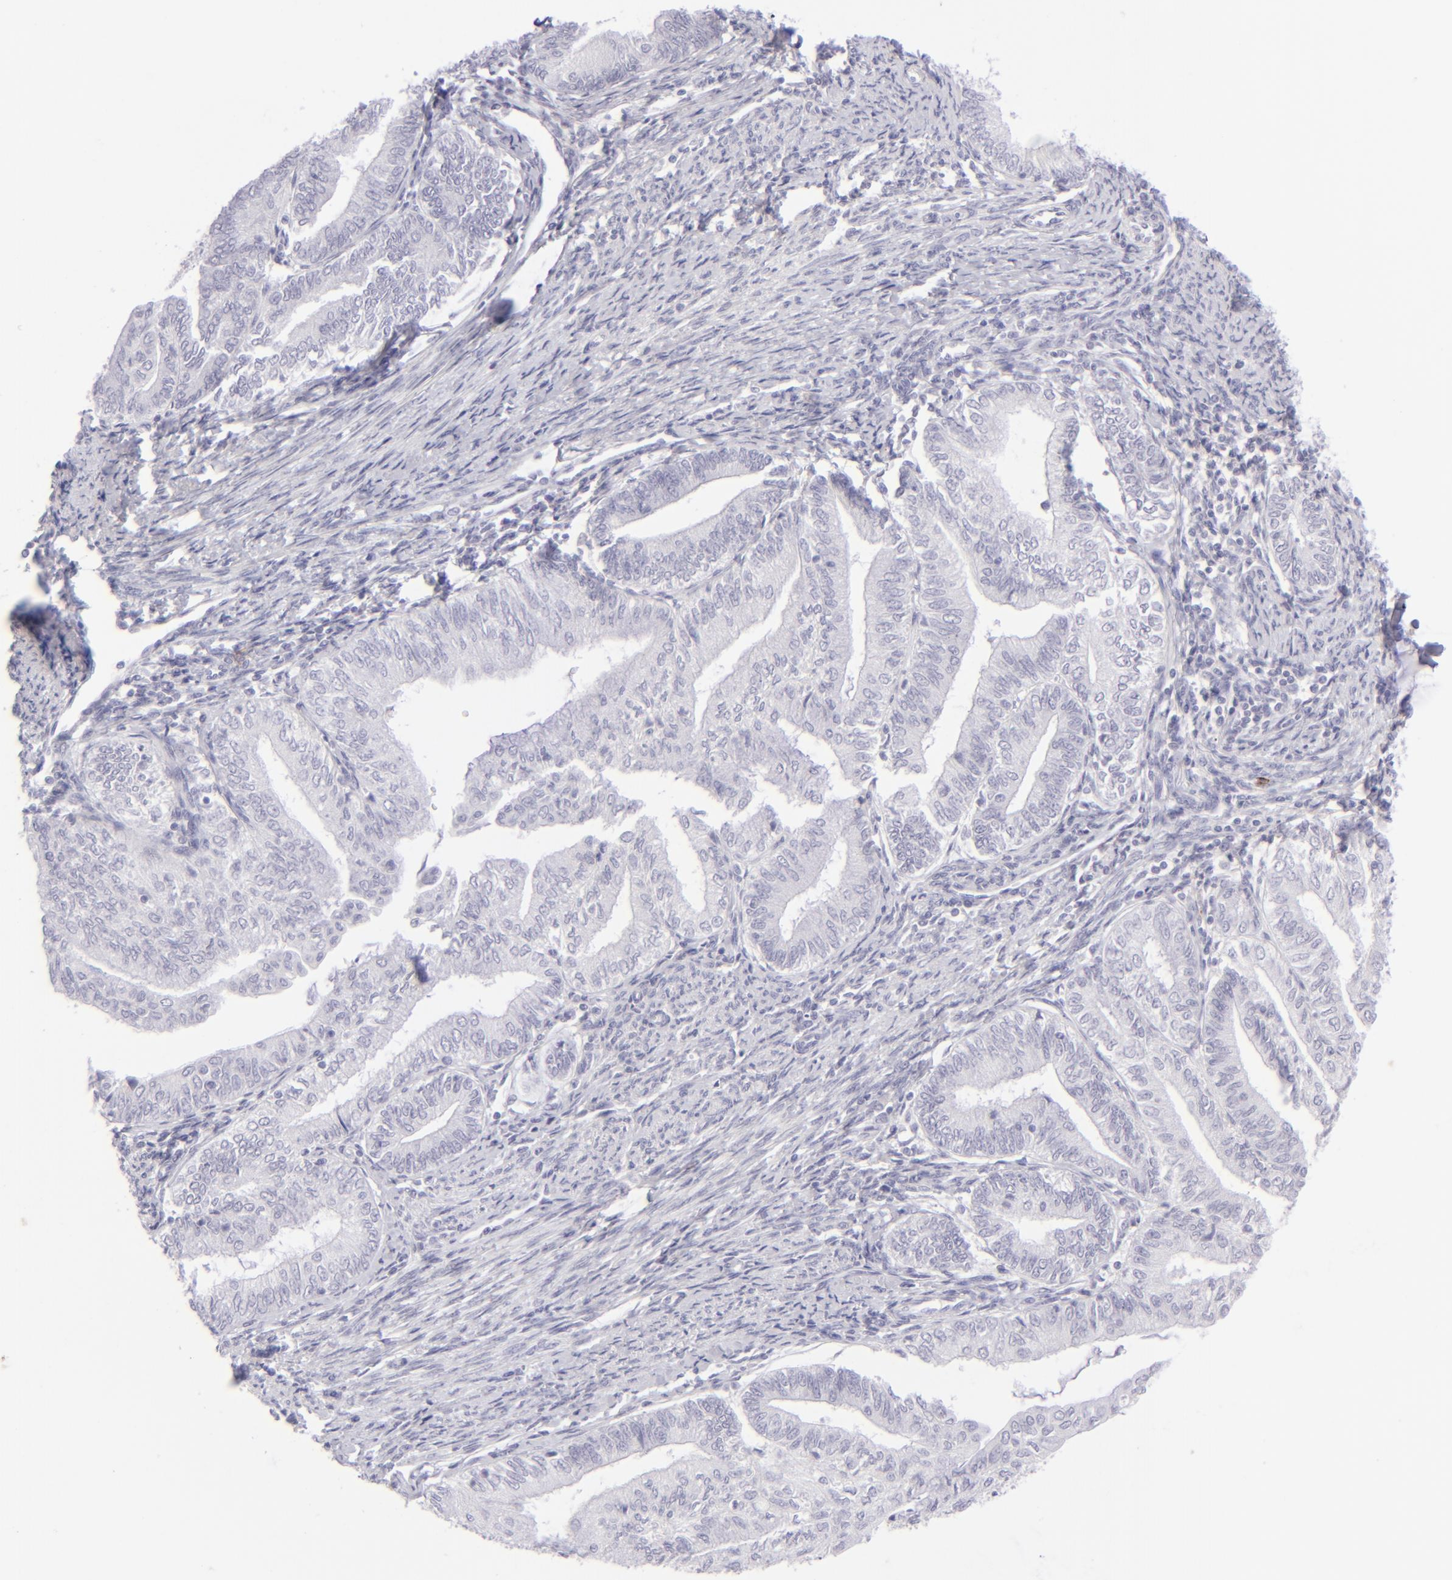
{"staining": {"intensity": "negative", "quantity": "none", "location": "none"}, "tissue": "endometrial cancer", "cell_type": "Tumor cells", "image_type": "cancer", "snomed": [{"axis": "morphology", "description": "Adenocarcinoma, NOS"}, {"axis": "topography", "description": "Endometrium"}], "caption": "This photomicrograph is of endometrial adenocarcinoma stained with immunohistochemistry (IHC) to label a protein in brown with the nuclei are counter-stained blue. There is no expression in tumor cells. Brightfield microscopy of immunohistochemistry (IHC) stained with DAB (brown) and hematoxylin (blue), captured at high magnification.", "gene": "FCER2", "patient": {"sex": "female", "age": 66}}